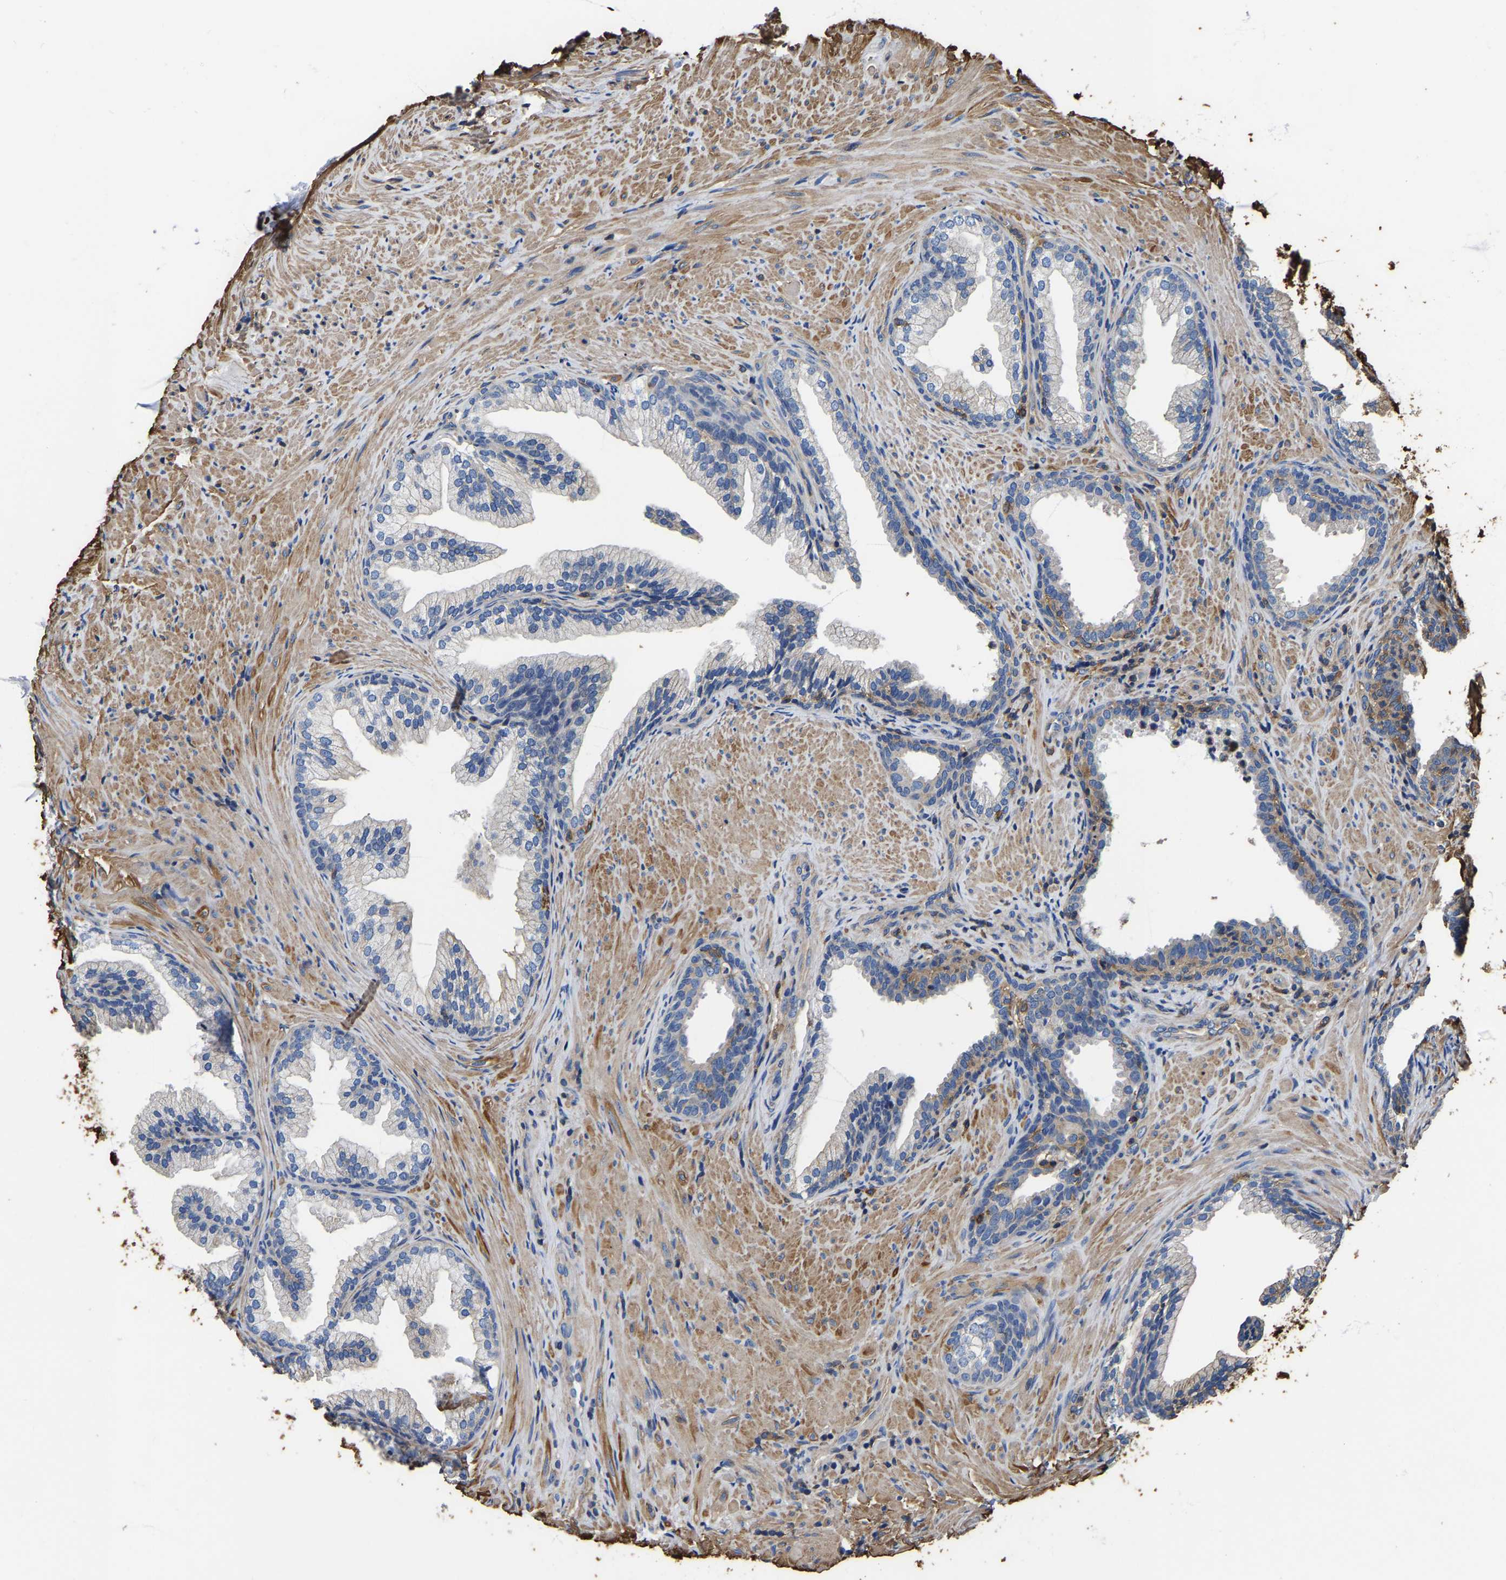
{"staining": {"intensity": "moderate", "quantity": "<25%", "location": "cytoplasmic/membranous"}, "tissue": "prostate", "cell_type": "Glandular cells", "image_type": "normal", "snomed": [{"axis": "morphology", "description": "Normal tissue, NOS"}, {"axis": "topography", "description": "Prostate"}], "caption": "Immunohistochemistry (IHC) (DAB) staining of normal prostate reveals moderate cytoplasmic/membranous protein staining in approximately <25% of glandular cells.", "gene": "ARMT1", "patient": {"sex": "male", "age": 76}}